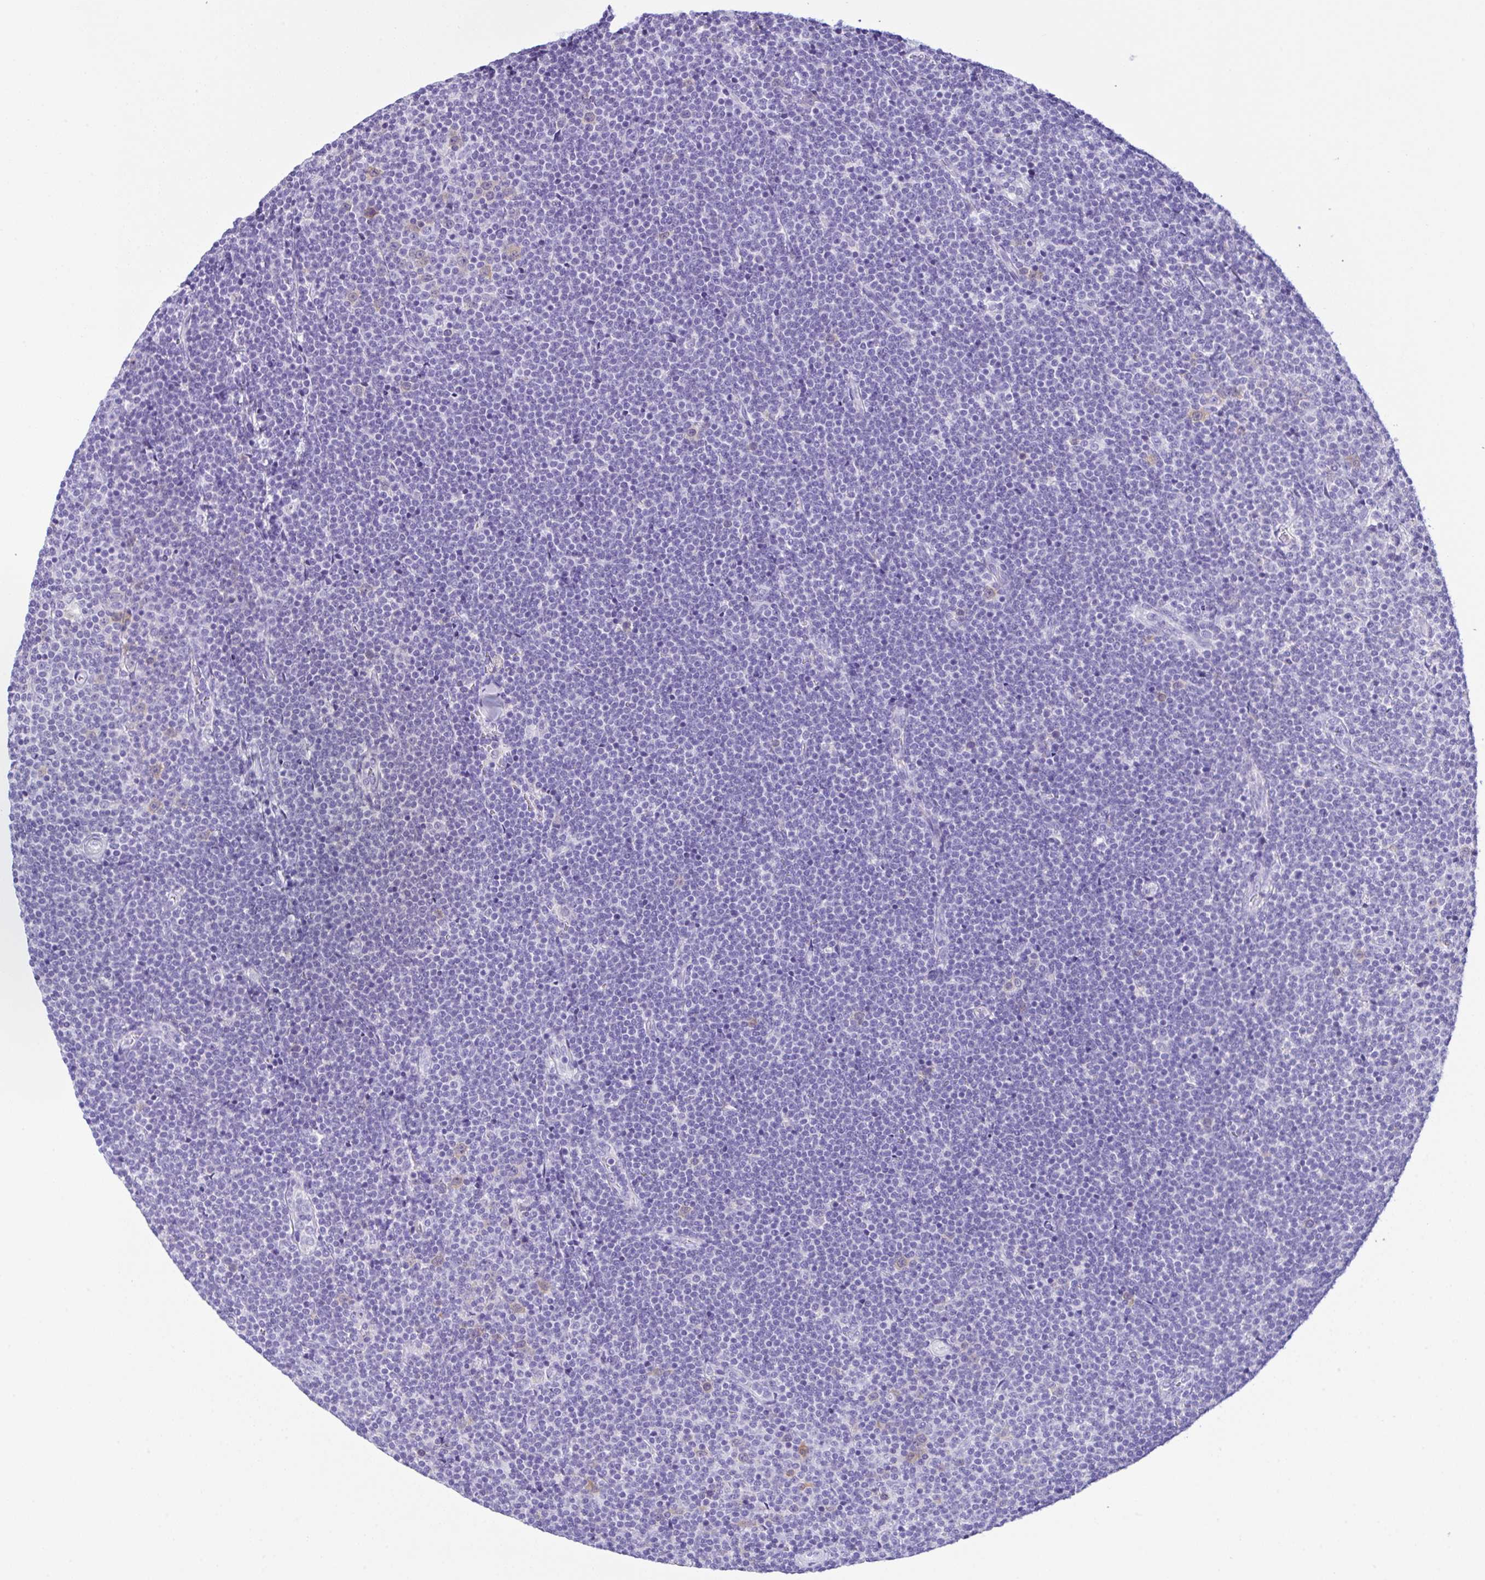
{"staining": {"intensity": "negative", "quantity": "none", "location": "none"}, "tissue": "lymphoma", "cell_type": "Tumor cells", "image_type": "cancer", "snomed": [{"axis": "morphology", "description": "Malignant lymphoma, non-Hodgkin's type, Low grade"}, {"axis": "topography", "description": "Lymph node"}], "caption": "Immunohistochemistry image of human low-grade malignant lymphoma, non-Hodgkin's type stained for a protein (brown), which exhibits no expression in tumor cells.", "gene": "RRM2", "patient": {"sex": "male", "age": 48}}